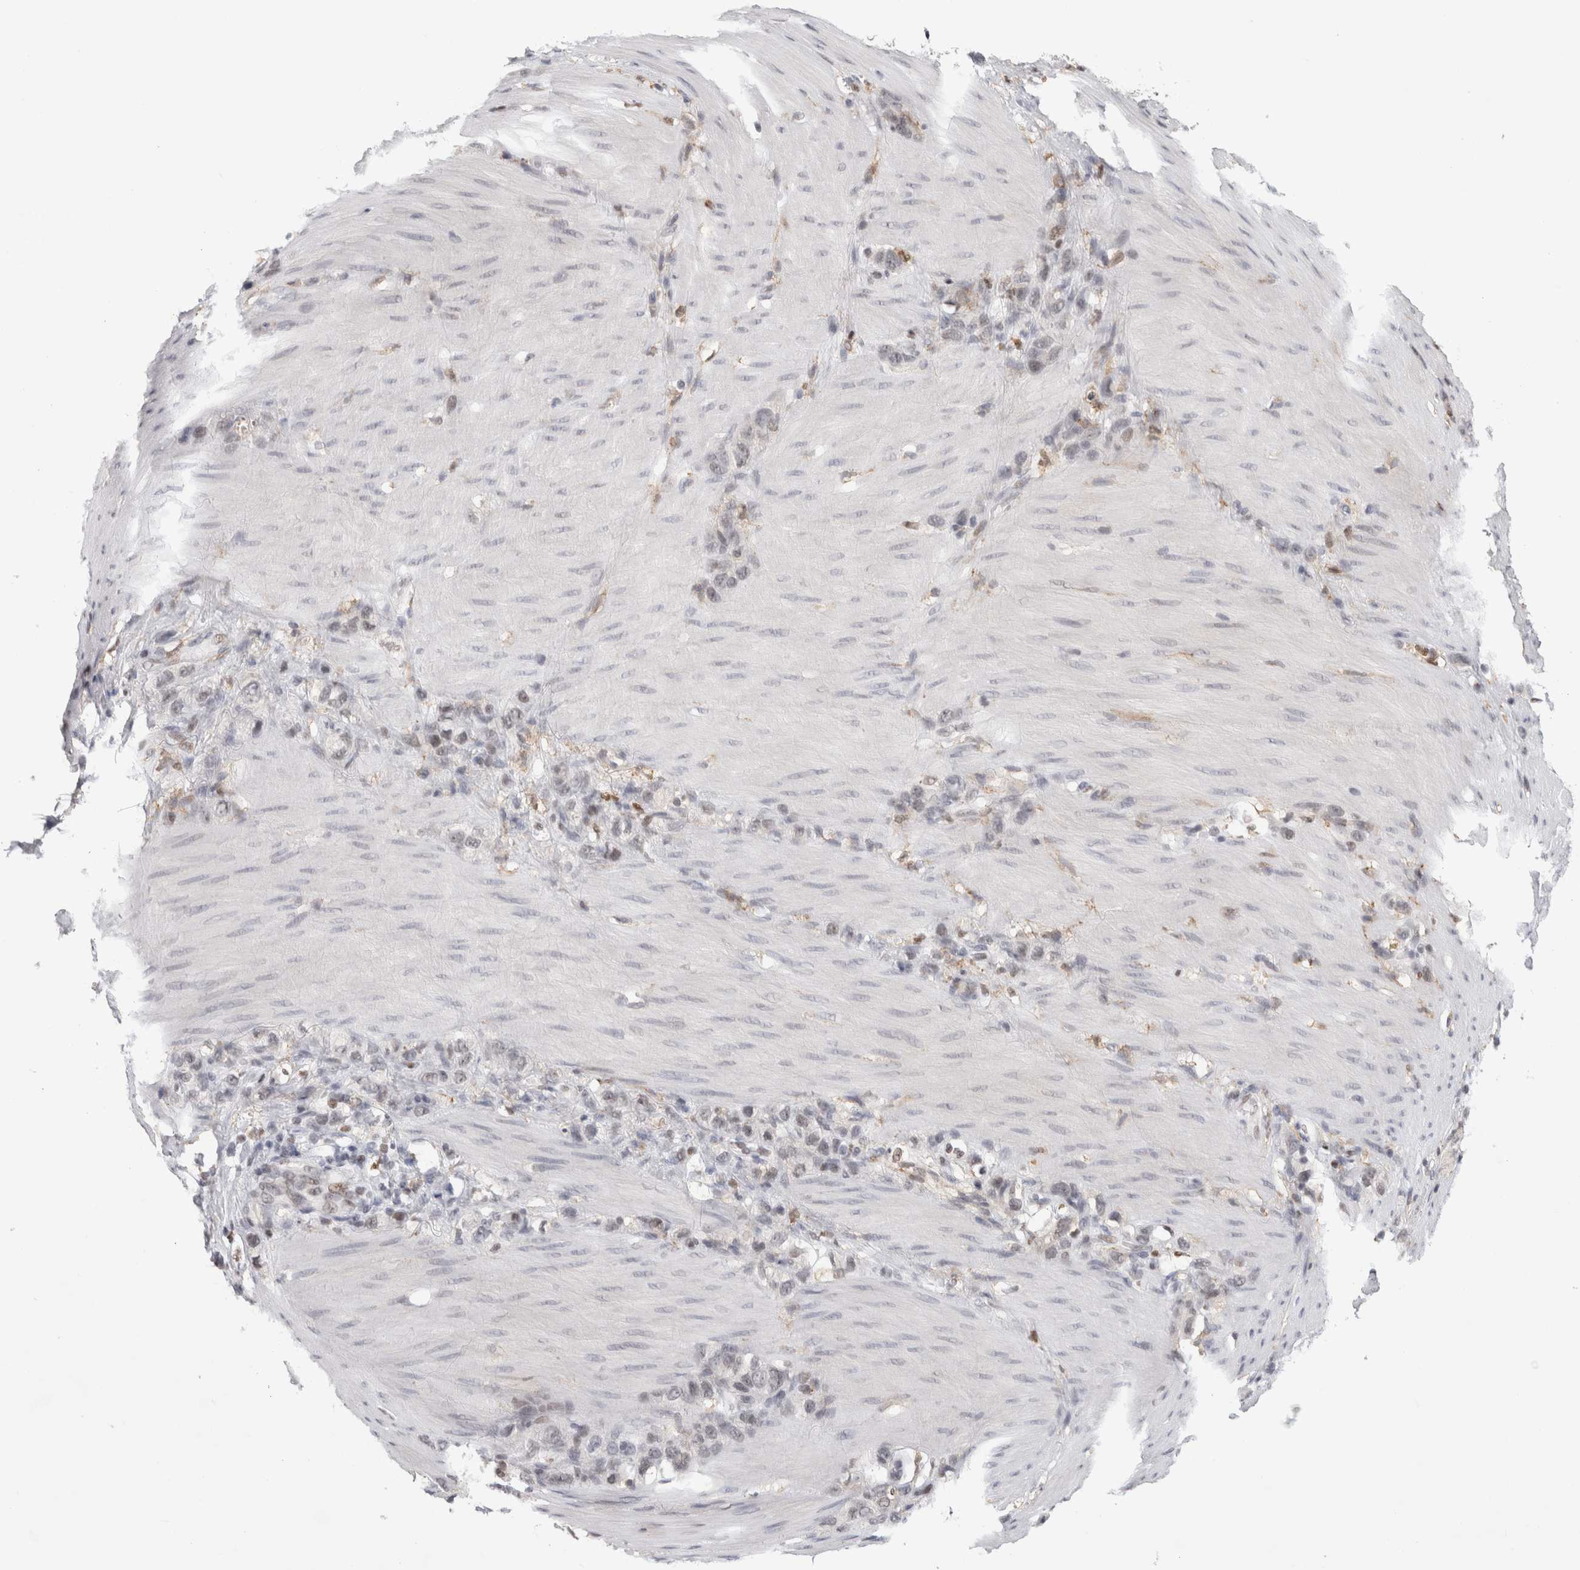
{"staining": {"intensity": "negative", "quantity": "none", "location": "none"}, "tissue": "stomach cancer", "cell_type": "Tumor cells", "image_type": "cancer", "snomed": [{"axis": "morphology", "description": "Normal tissue, NOS"}, {"axis": "morphology", "description": "Adenocarcinoma, NOS"}, {"axis": "morphology", "description": "Adenocarcinoma, High grade"}, {"axis": "topography", "description": "Stomach, upper"}, {"axis": "topography", "description": "Stomach"}], "caption": "This is an immunohistochemistry (IHC) image of stomach cancer (high-grade adenocarcinoma). There is no positivity in tumor cells.", "gene": "SRARP", "patient": {"sex": "female", "age": 65}}